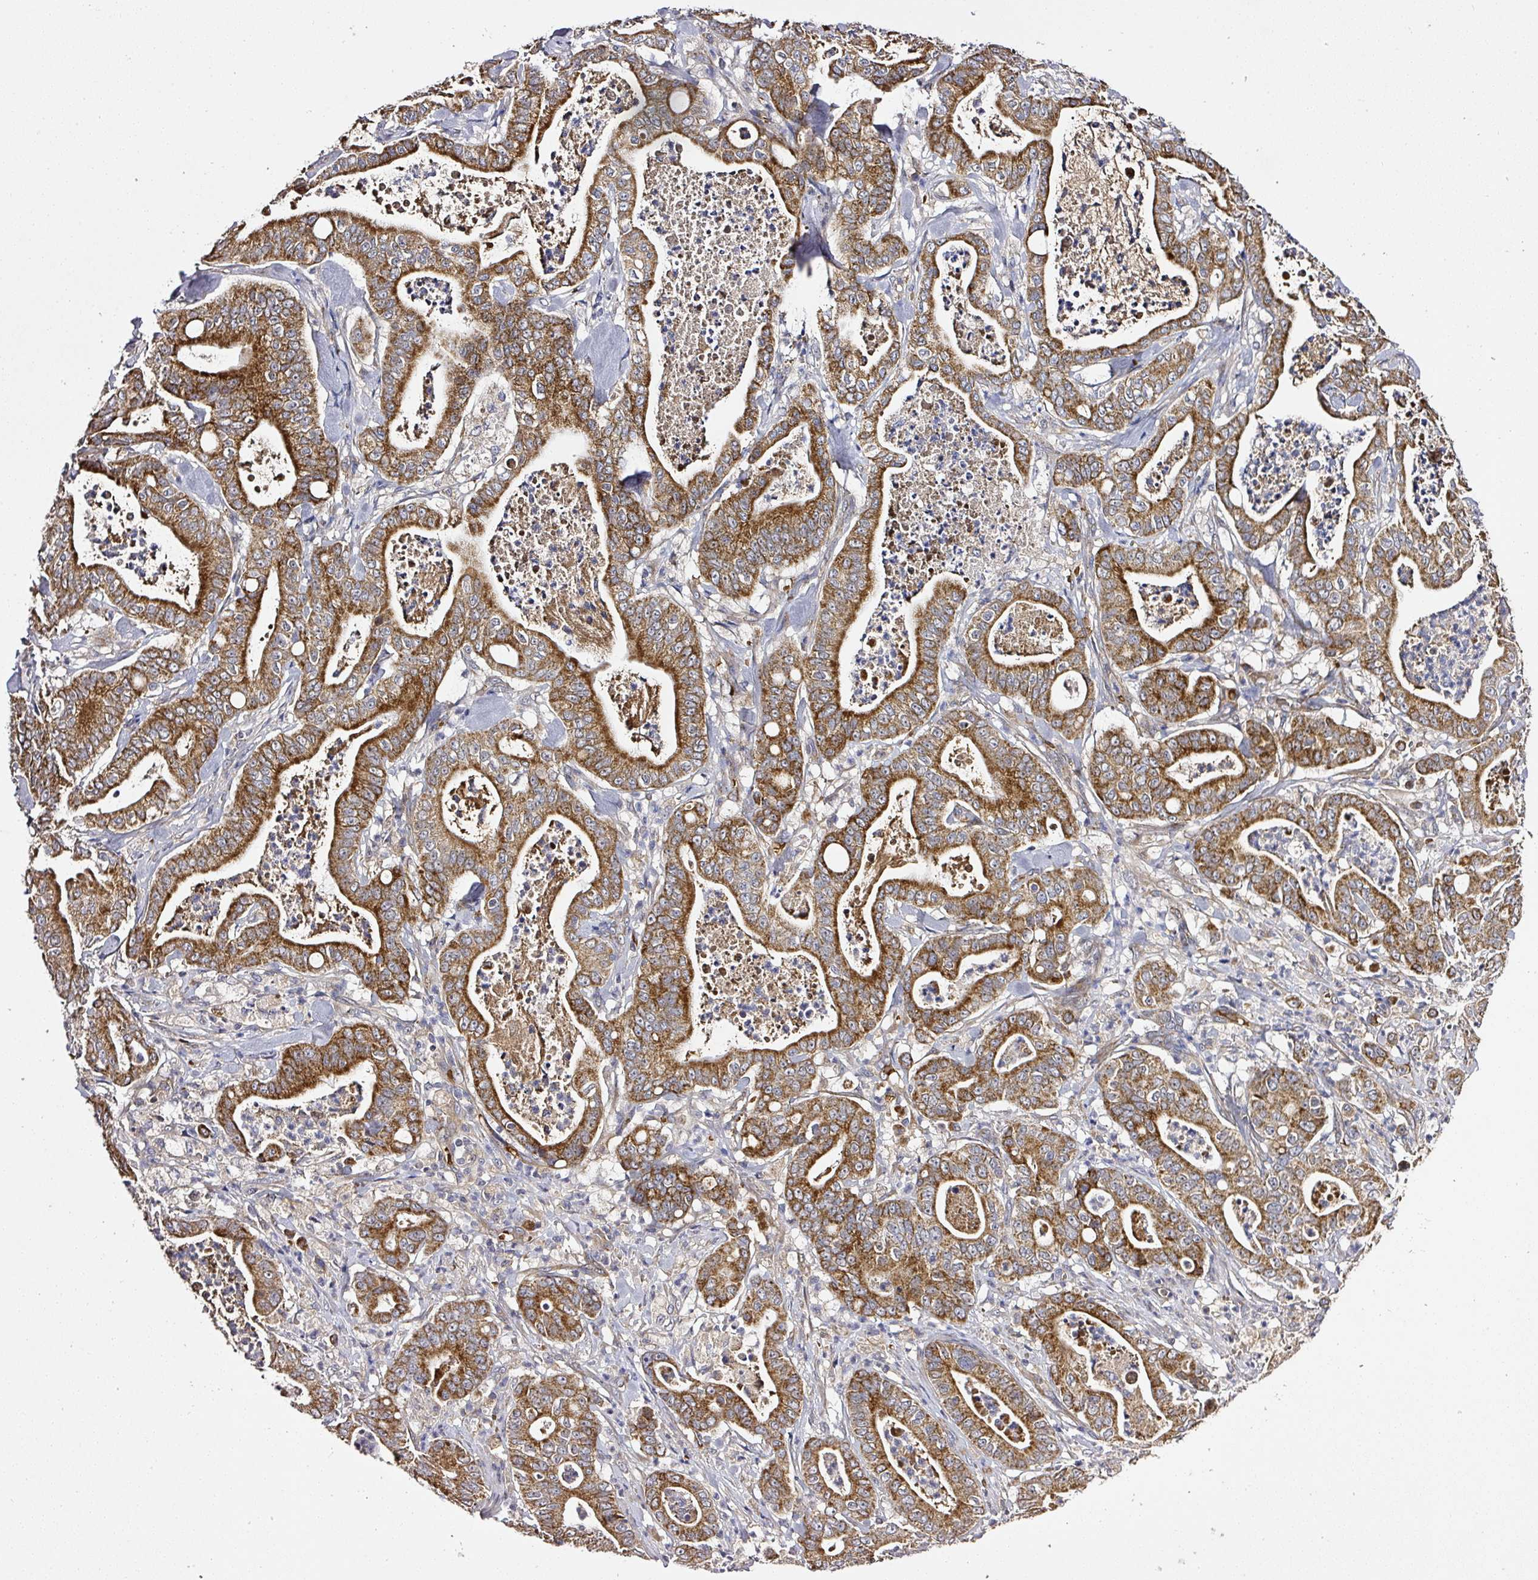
{"staining": {"intensity": "strong", "quantity": ">75%", "location": "cytoplasmic/membranous"}, "tissue": "pancreatic cancer", "cell_type": "Tumor cells", "image_type": "cancer", "snomed": [{"axis": "morphology", "description": "Adenocarcinoma, NOS"}, {"axis": "topography", "description": "Pancreas"}], "caption": "Human pancreatic cancer (adenocarcinoma) stained for a protein (brown) reveals strong cytoplasmic/membranous positive positivity in approximately >75% of tumor cells.", "gene": "ZNF513", "patient": {"sex": "male", "age": 71}}